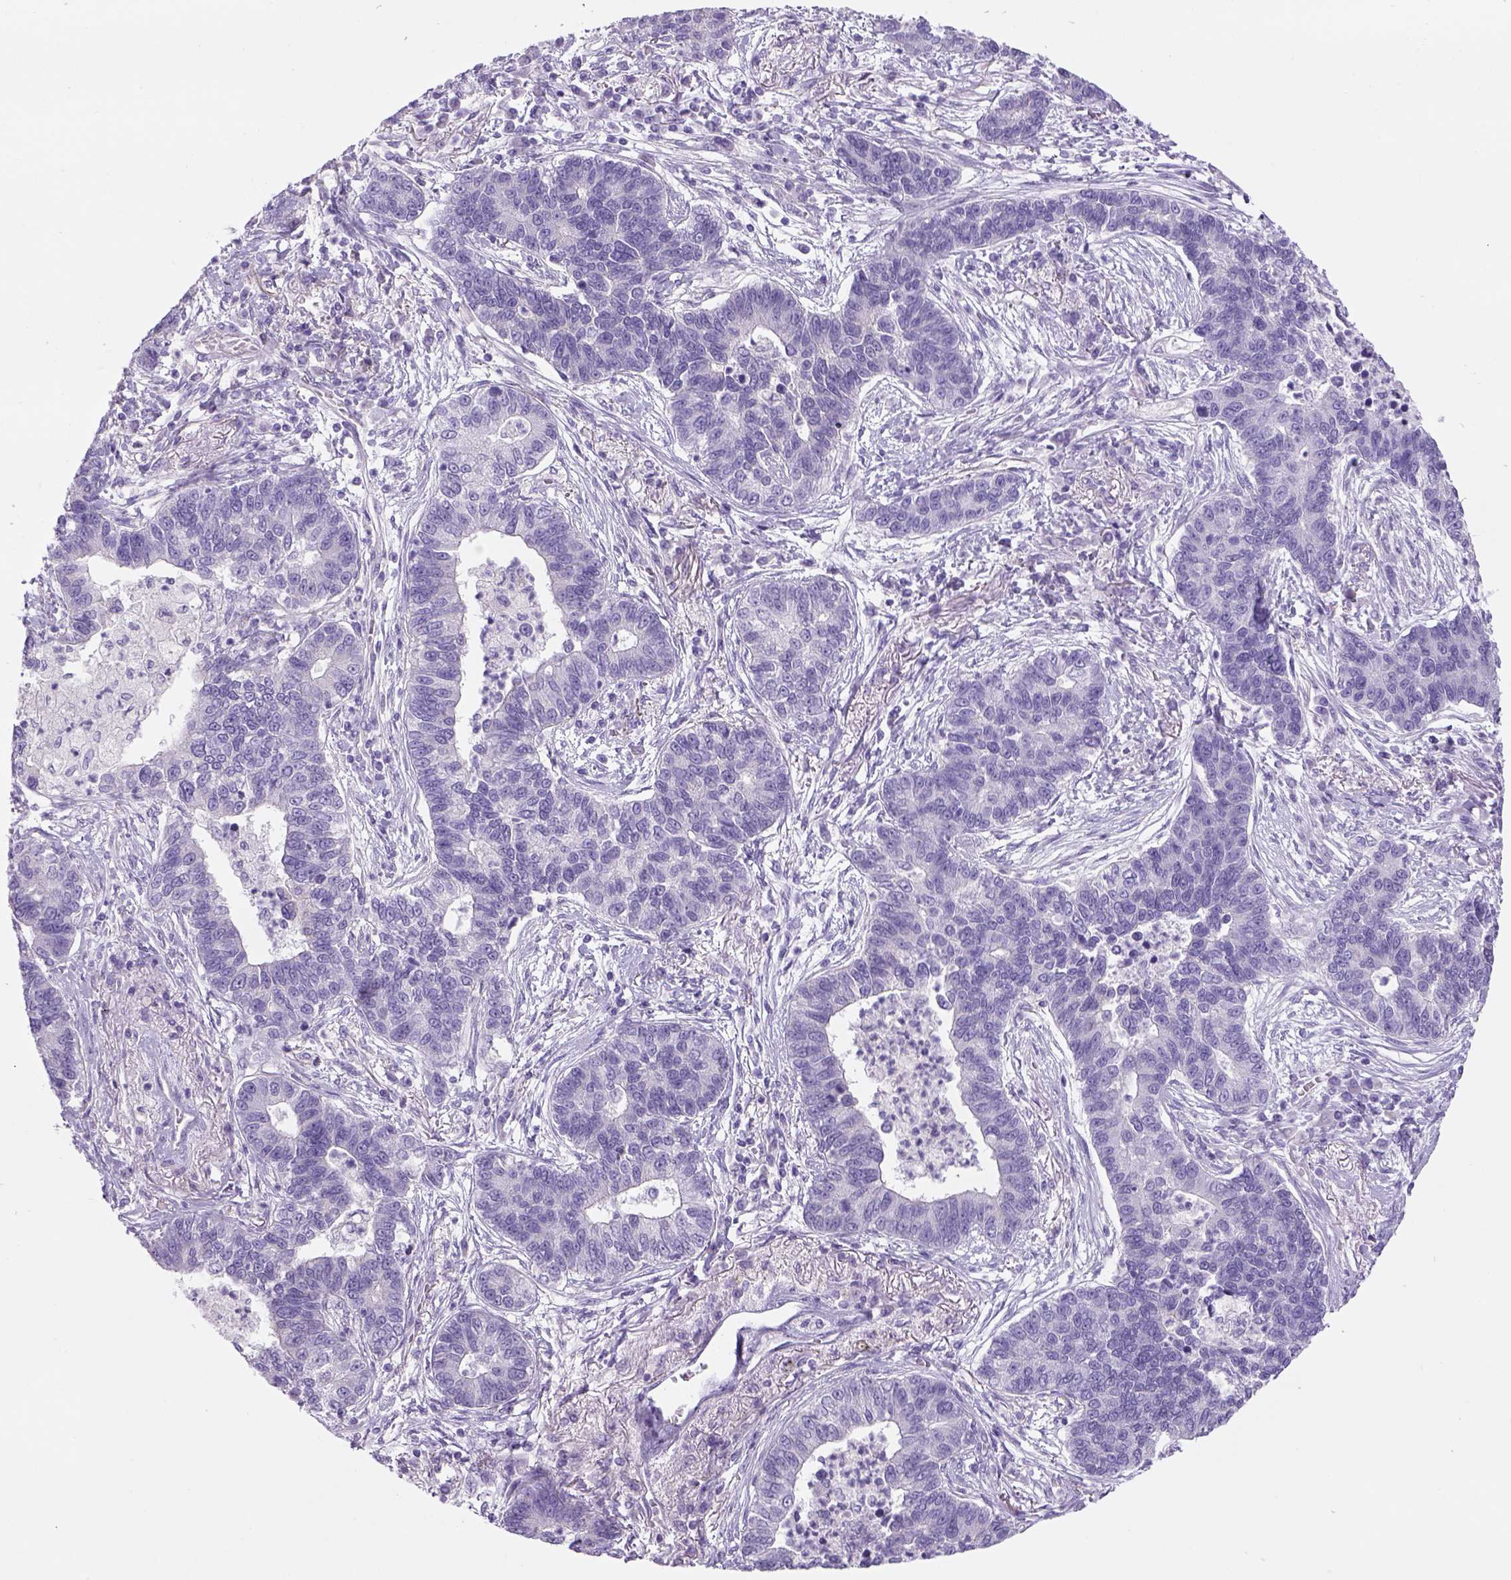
{"staining": {"intensity": "negative", "quantity": "none", "location": "none"}, "tissue": "lung cancer", "cell_type": "Tumor cells", "image_type": "cancer", "snomed": [{"axis": "morphology", "description": "Adenocarcinoma, NOS"}, {"axis": "topography", "description": "Lung"}], "caption": "Tumor cells show no significant protein positivity in lung cancer (adenocarcinoma).", "gene": "TENM4", "patient": {"sex": "female", "age": 57}}